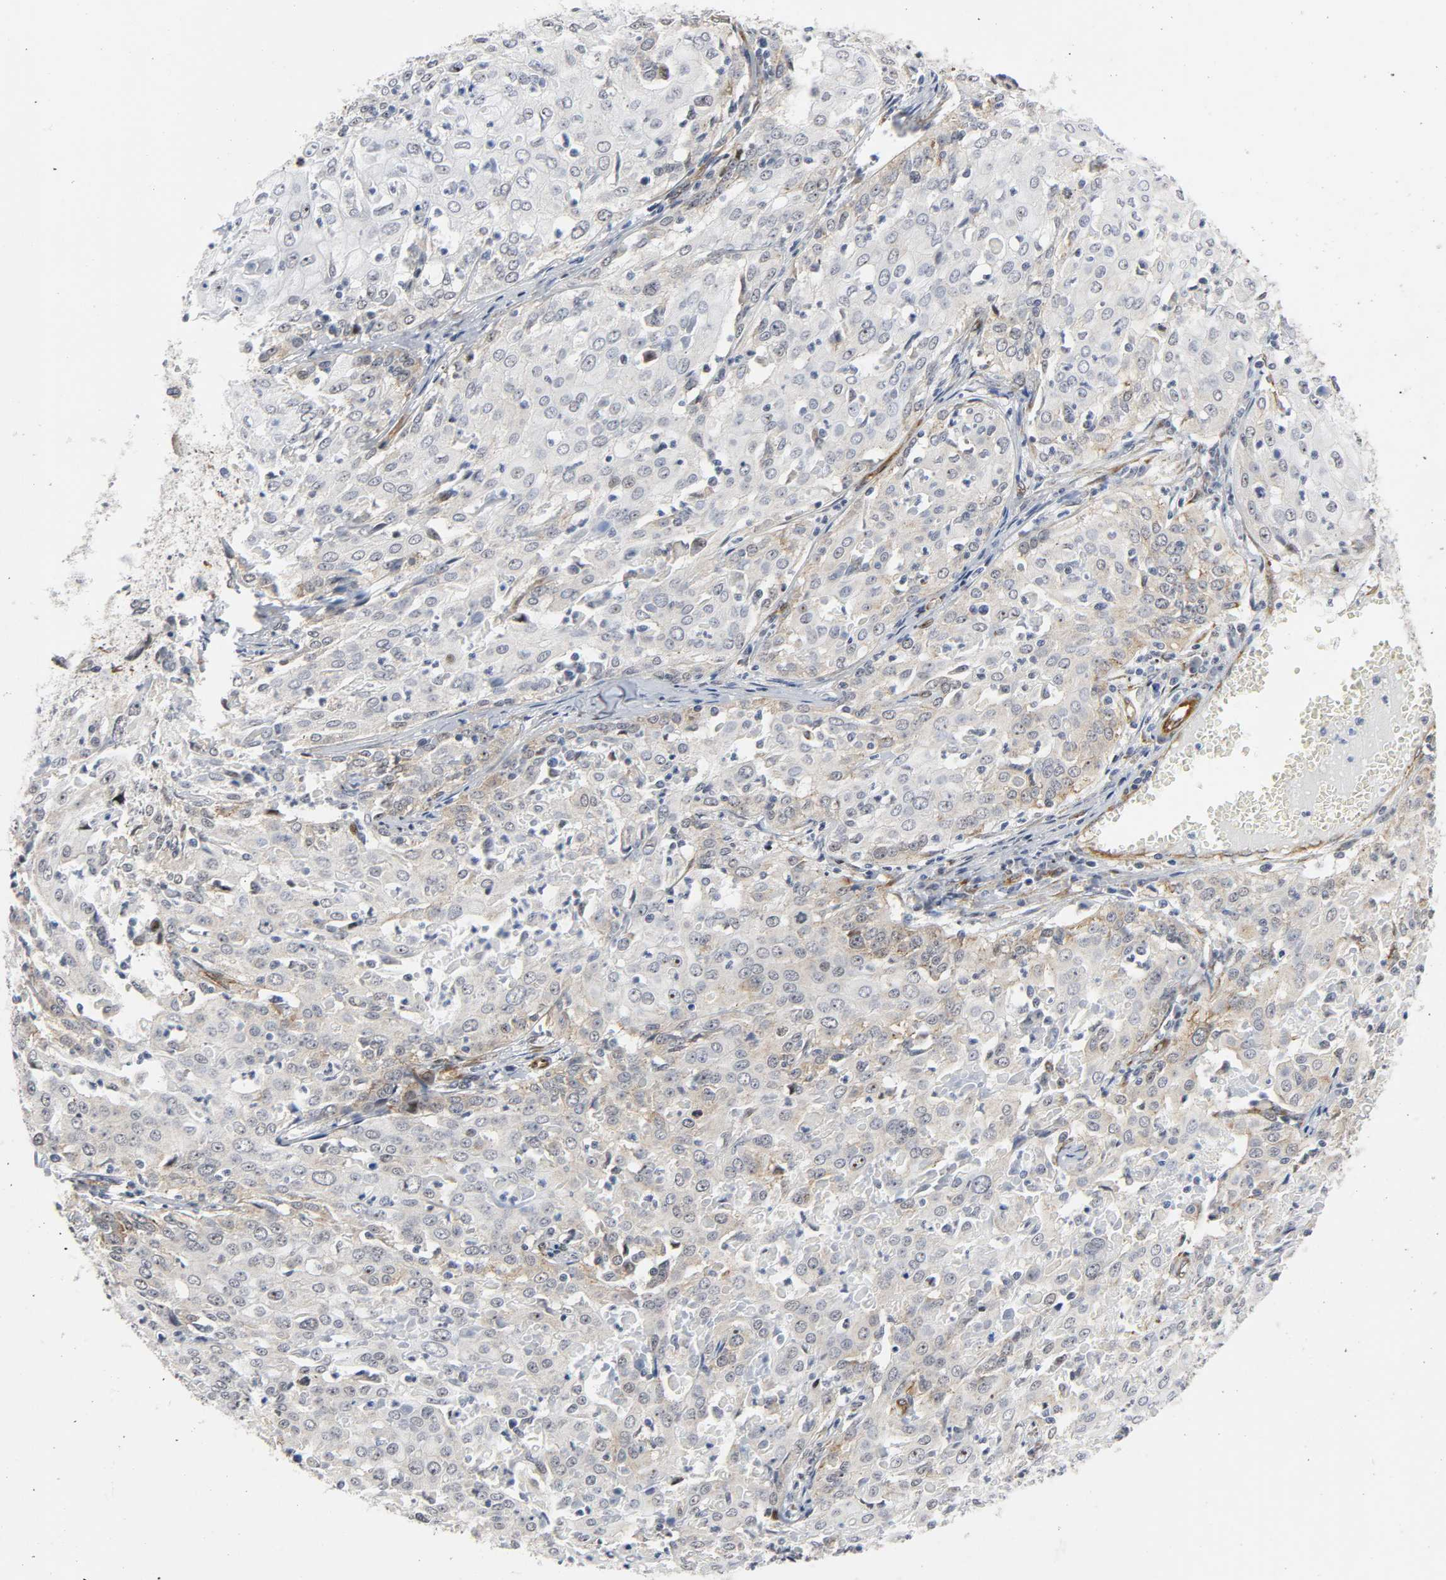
{"staining": {"intensity": "negative", "quantity": "none", "location": "none"}, "tissue": "cervical cancer", "cell_type": "Tumor cells", "image_type": "cancer", "snomed": [{"axis": "morphology", "description": "Squamous cell carcinoma, NOS"}, {"axis": "topography", "description": "Cervix"}], "caption": "Cervical squamous cell carcinoma was stained to show a protein in brown. There is no significant positivity in tumor cells. (Brightfield microscopy of DAB immunohistochemistry (IHC) at high magnification).", "gene": "DOCK1", "patient": {"sex": "female", "age": 39}}